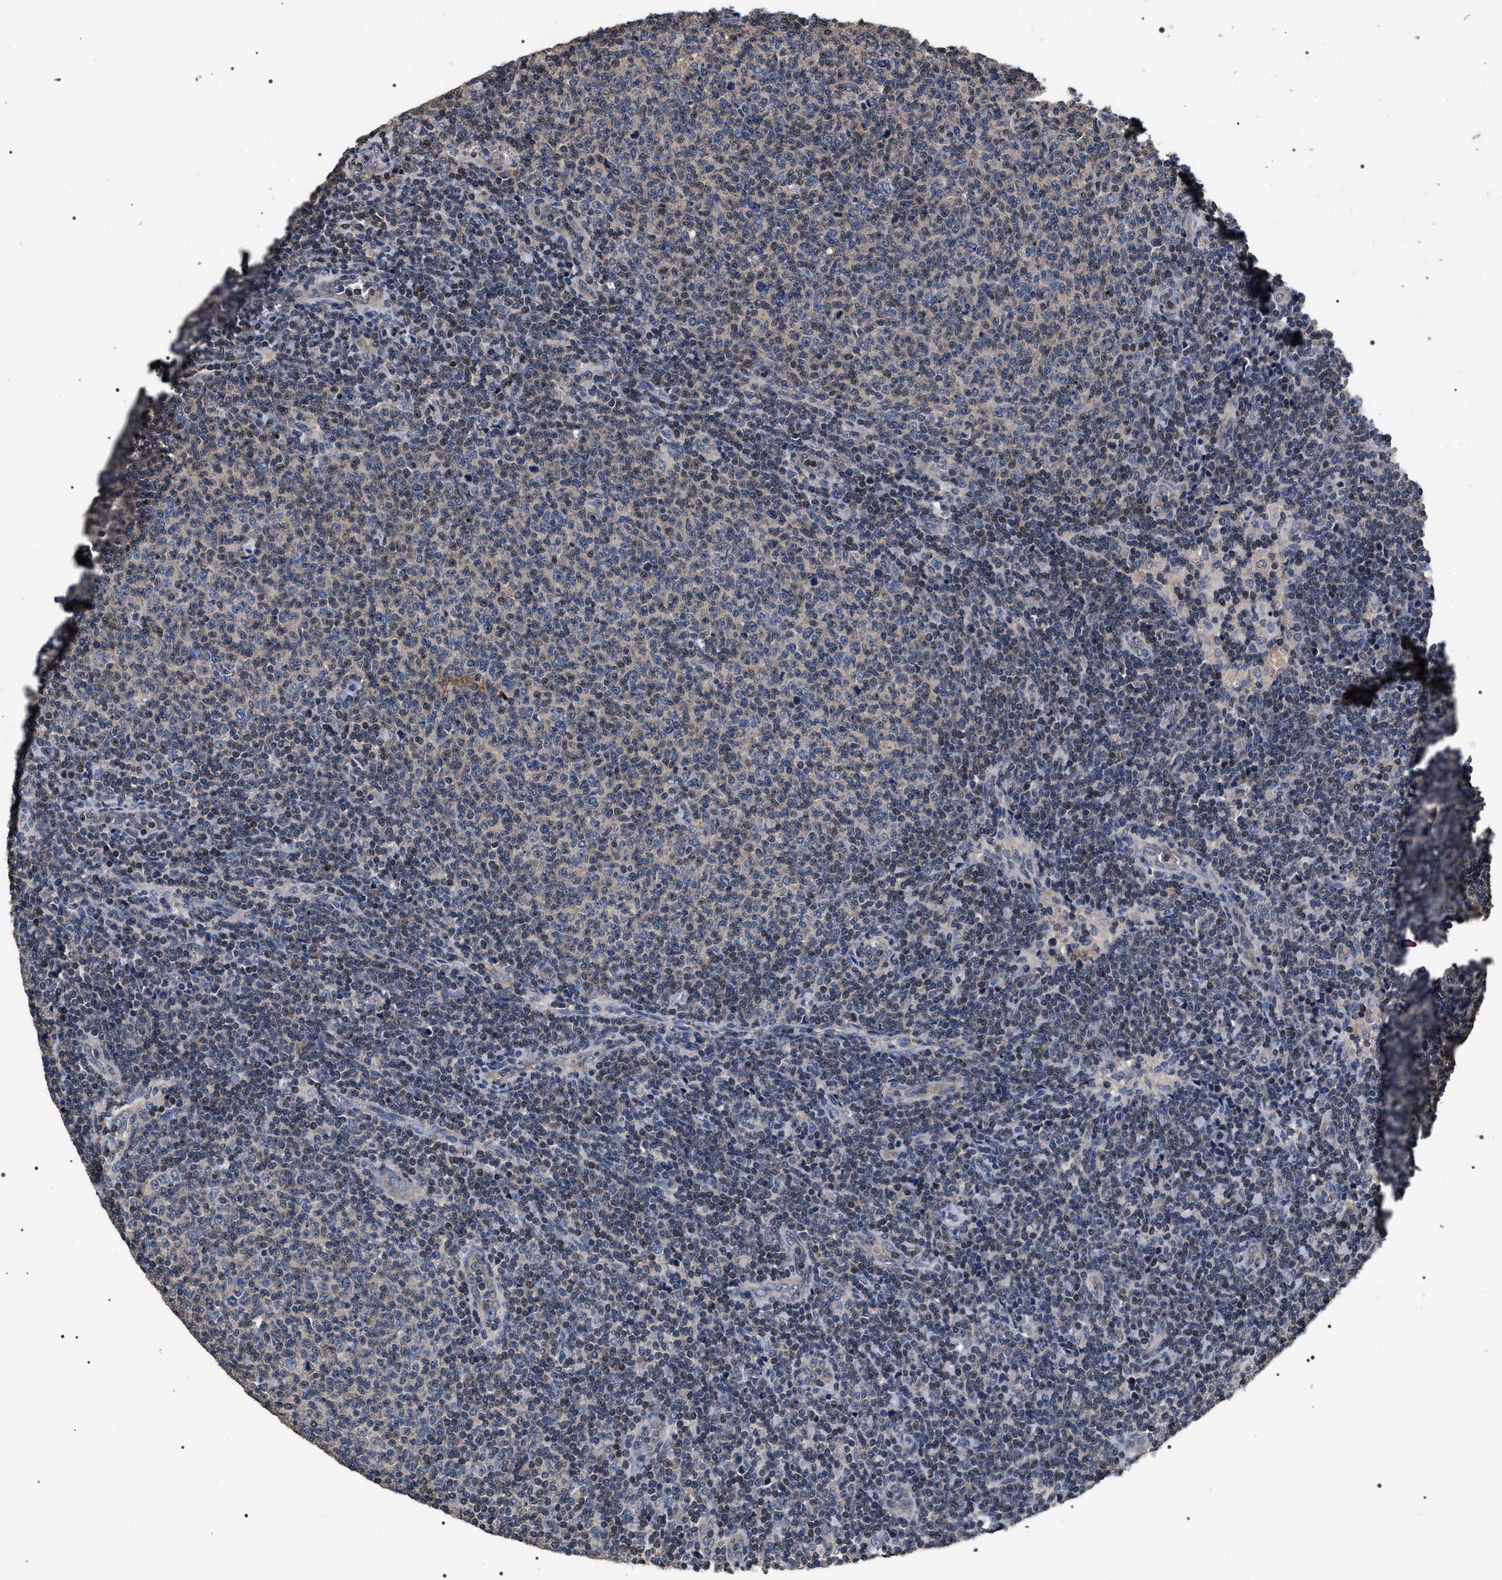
{"staining": {"intensity": "moderate", "quantity": "25%-75%", "location": "cytoplasmic/membranous"}, "tissue": "lymphoma", "cell_type": "Tumor cells", "image_type": "cancer", "snomed": [{"axis": "morphology", "description": "Malignant lymphoma, non-Hodgkin's type, Low grade"}, {"axis": "topography", "description": "Lymph node"}], "caption": "Lymphoma stained for a protein demonstrates moderate cytoplasmic/membranous positivity in tumor cells. (Brightfield microscopy of DAB IHC at high magnification).", "gene": "UPF3A", "patient": {"sex": "male", "age": 66}}